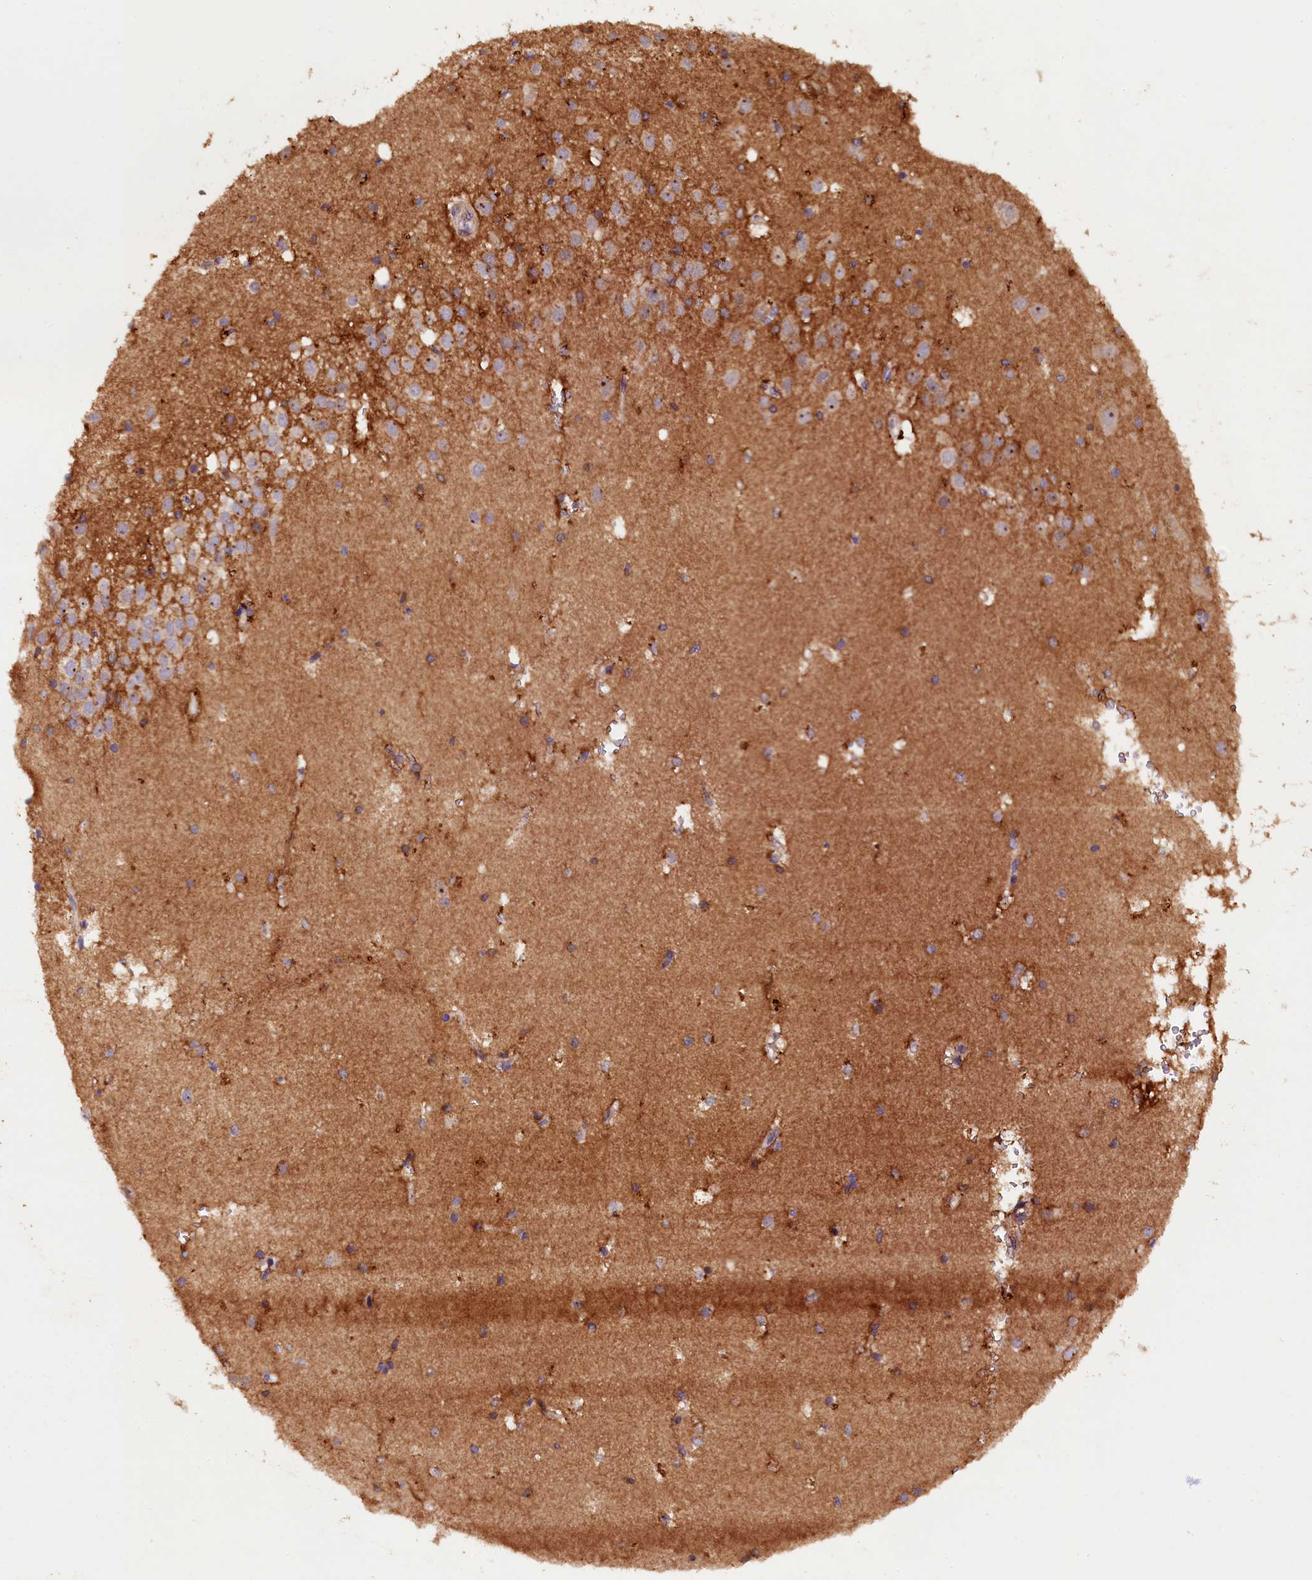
{"staining": {"intensity": "moderate", "quantity": "<25%", "location": "cytoplasmic/membranous,nuclear"}, "tissue": "hippocampus", "cell_type": "Glial cells", "image_type": "normal", "snomed": [{"axis": "morphology", "description": "Normal tissue, NOS"}, {"axis": "topography", "description": "Hippocampus"}], "caption": "Moderate cytoplasmic/membranous,nuclear positivity for a protein is appreciated in approximately <25% of glial cells of benign hippocampus using immunohistochemistry.", "gene": "PLXNB1", "patient": {"sex": "female", "age": 52}}